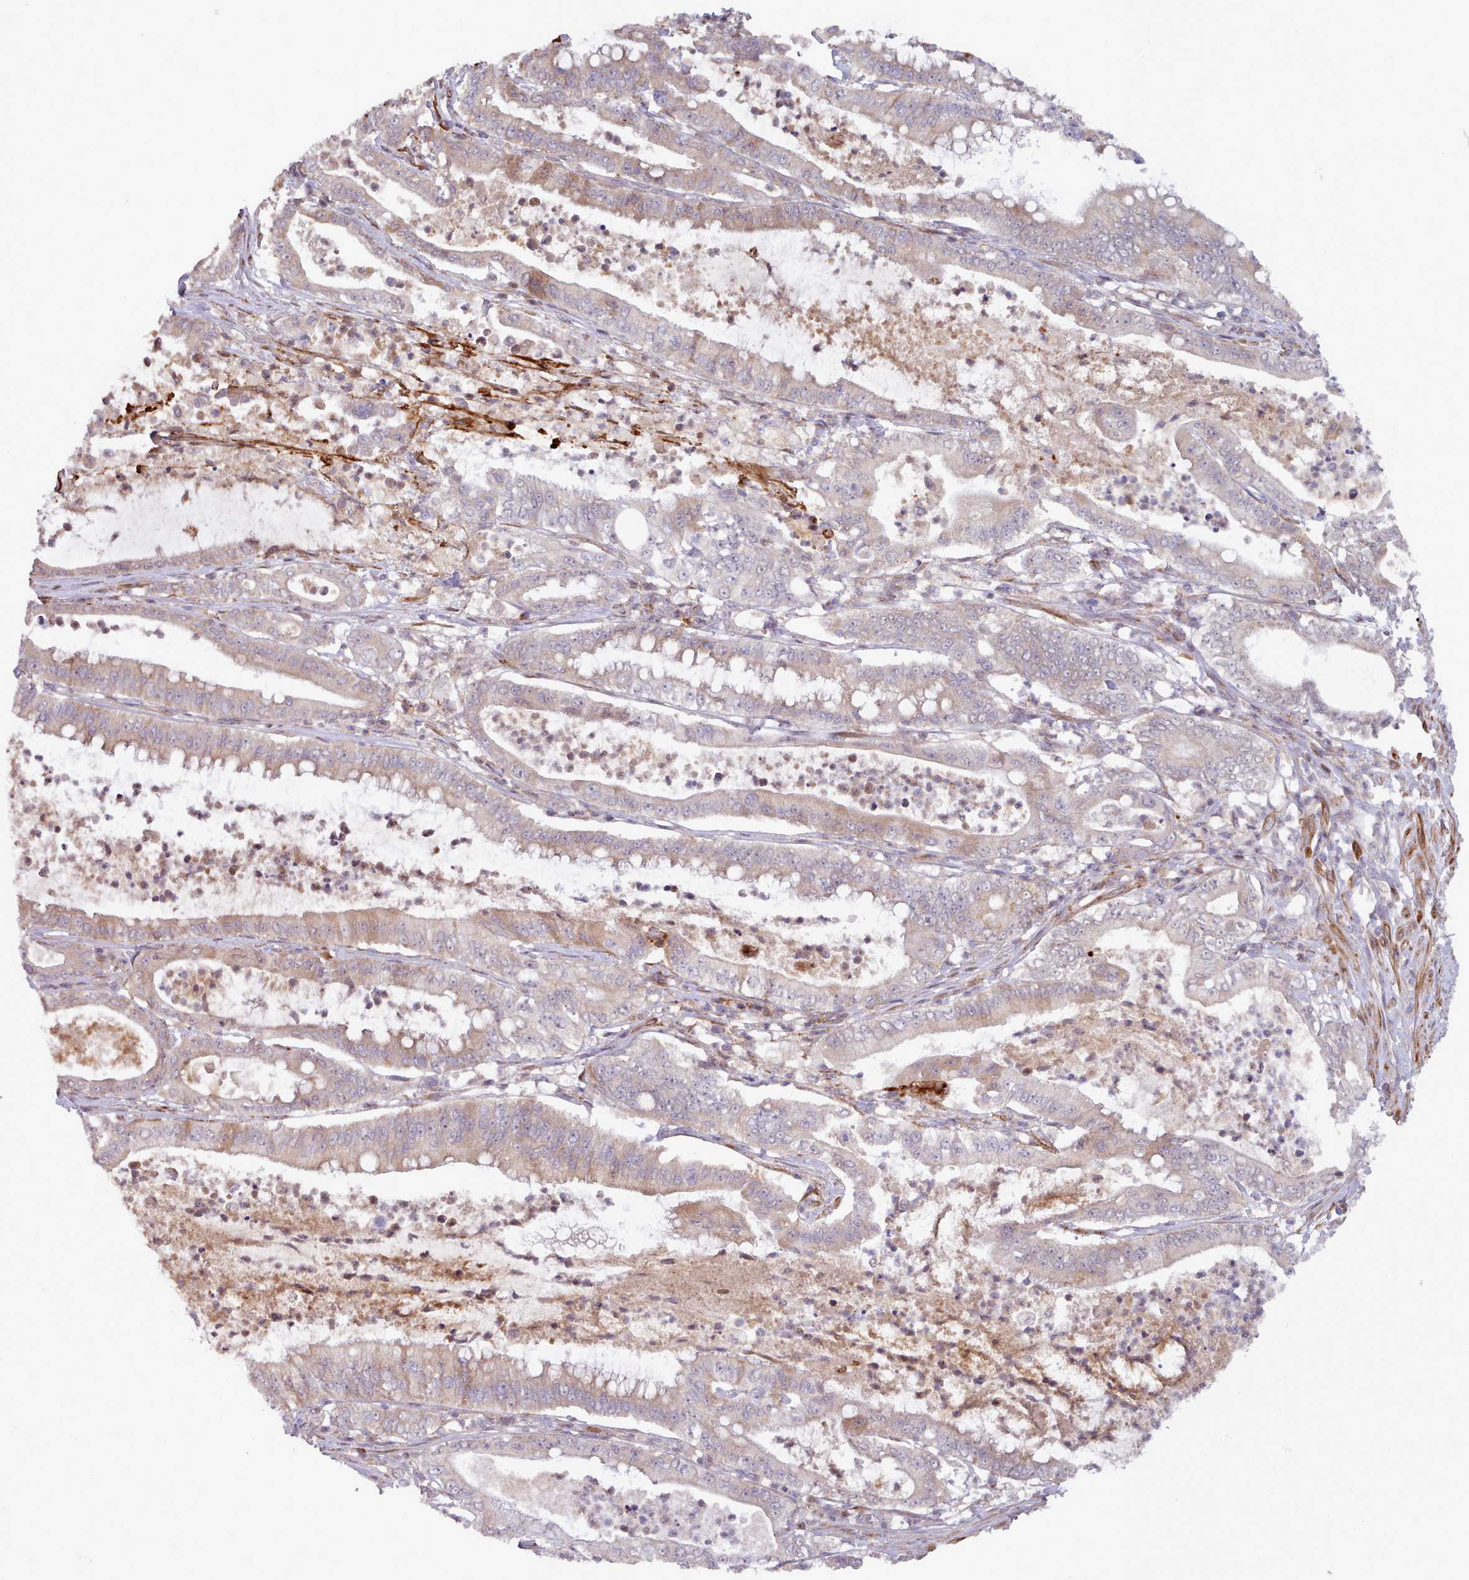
{"staining": {"intensity": "weak", "quantity": "25%-75%", "location": "cytoplasmic/membranous"}, "tissue": "pancreatic cancer", "cell_type": "Tumor cells", "image_type": "cancer", "snomed": [{"axis": "morphology", "description": "Adenocarcinoma, NOS"}, {"axis": "topography", "description": "Pancreas"}], "caption": "High-power microscopy captured an IHC photomicrograph of pancreatic adenocarcinoma, revealing weak cytoplasmic/membranous positivity in about 25%-75% of tumor cells.", "gene": "TRIM26", "patient": {"sex": "male", "age": 71}}